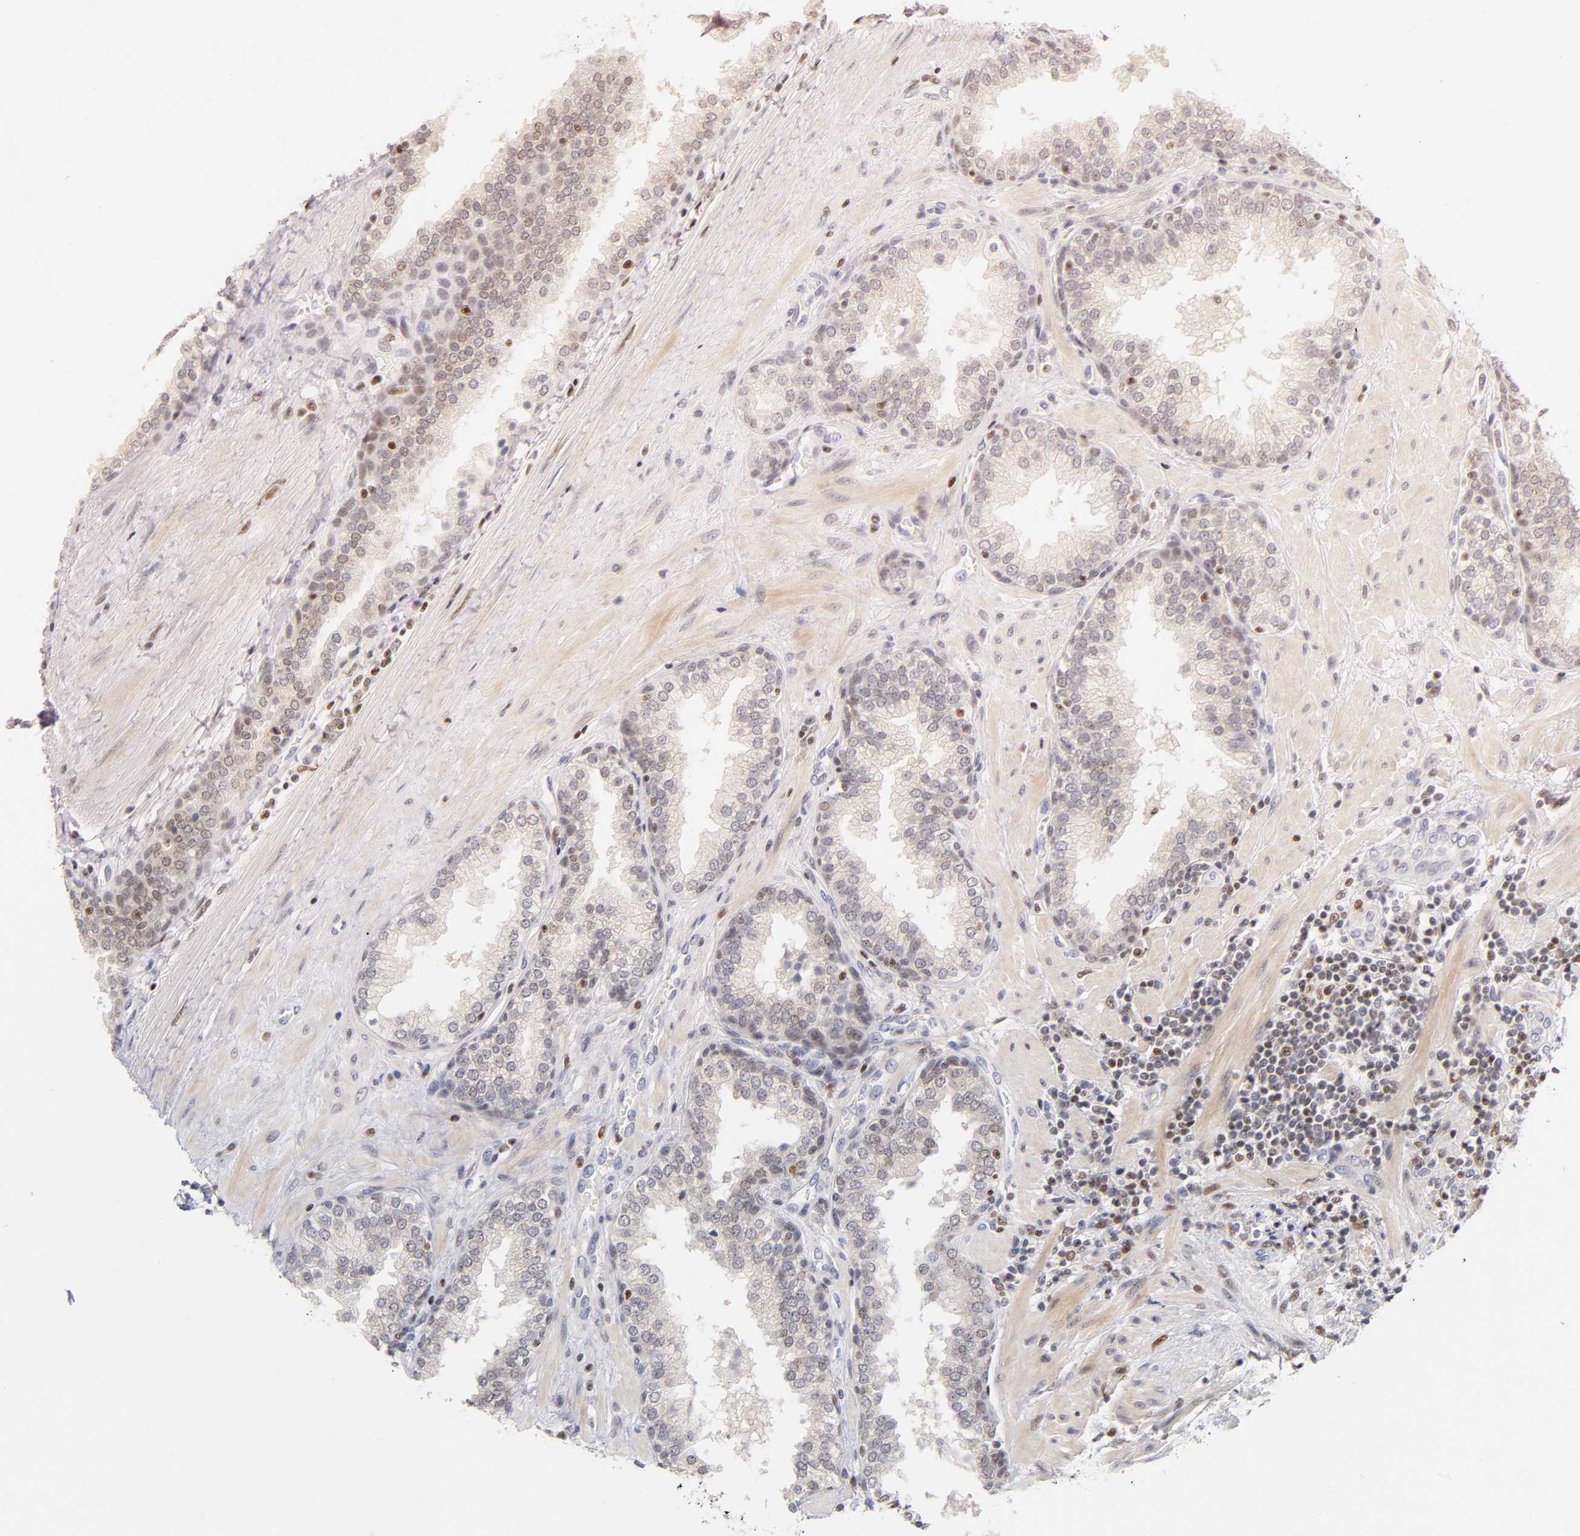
{"staining": {"intensity": "weak", "quantity": "25%-75%", "location": "nuclear"}, "tissue": "prostate", "cell_type": "Glandular cells", "image_type": "normal", "snomed": [{"axis": "morphology", "description": "Normal tissue, NOS"}, {"axis": "topography", "description": "Prostate"}], "caption": "Immunohistochemistry of unremarkable human prostate exhibits low levels of weak nuclear expression in approximately 25%-75% of glandular cells.", "gene": "RUNX1", "patient": {"sex": "male", "age": 51}}